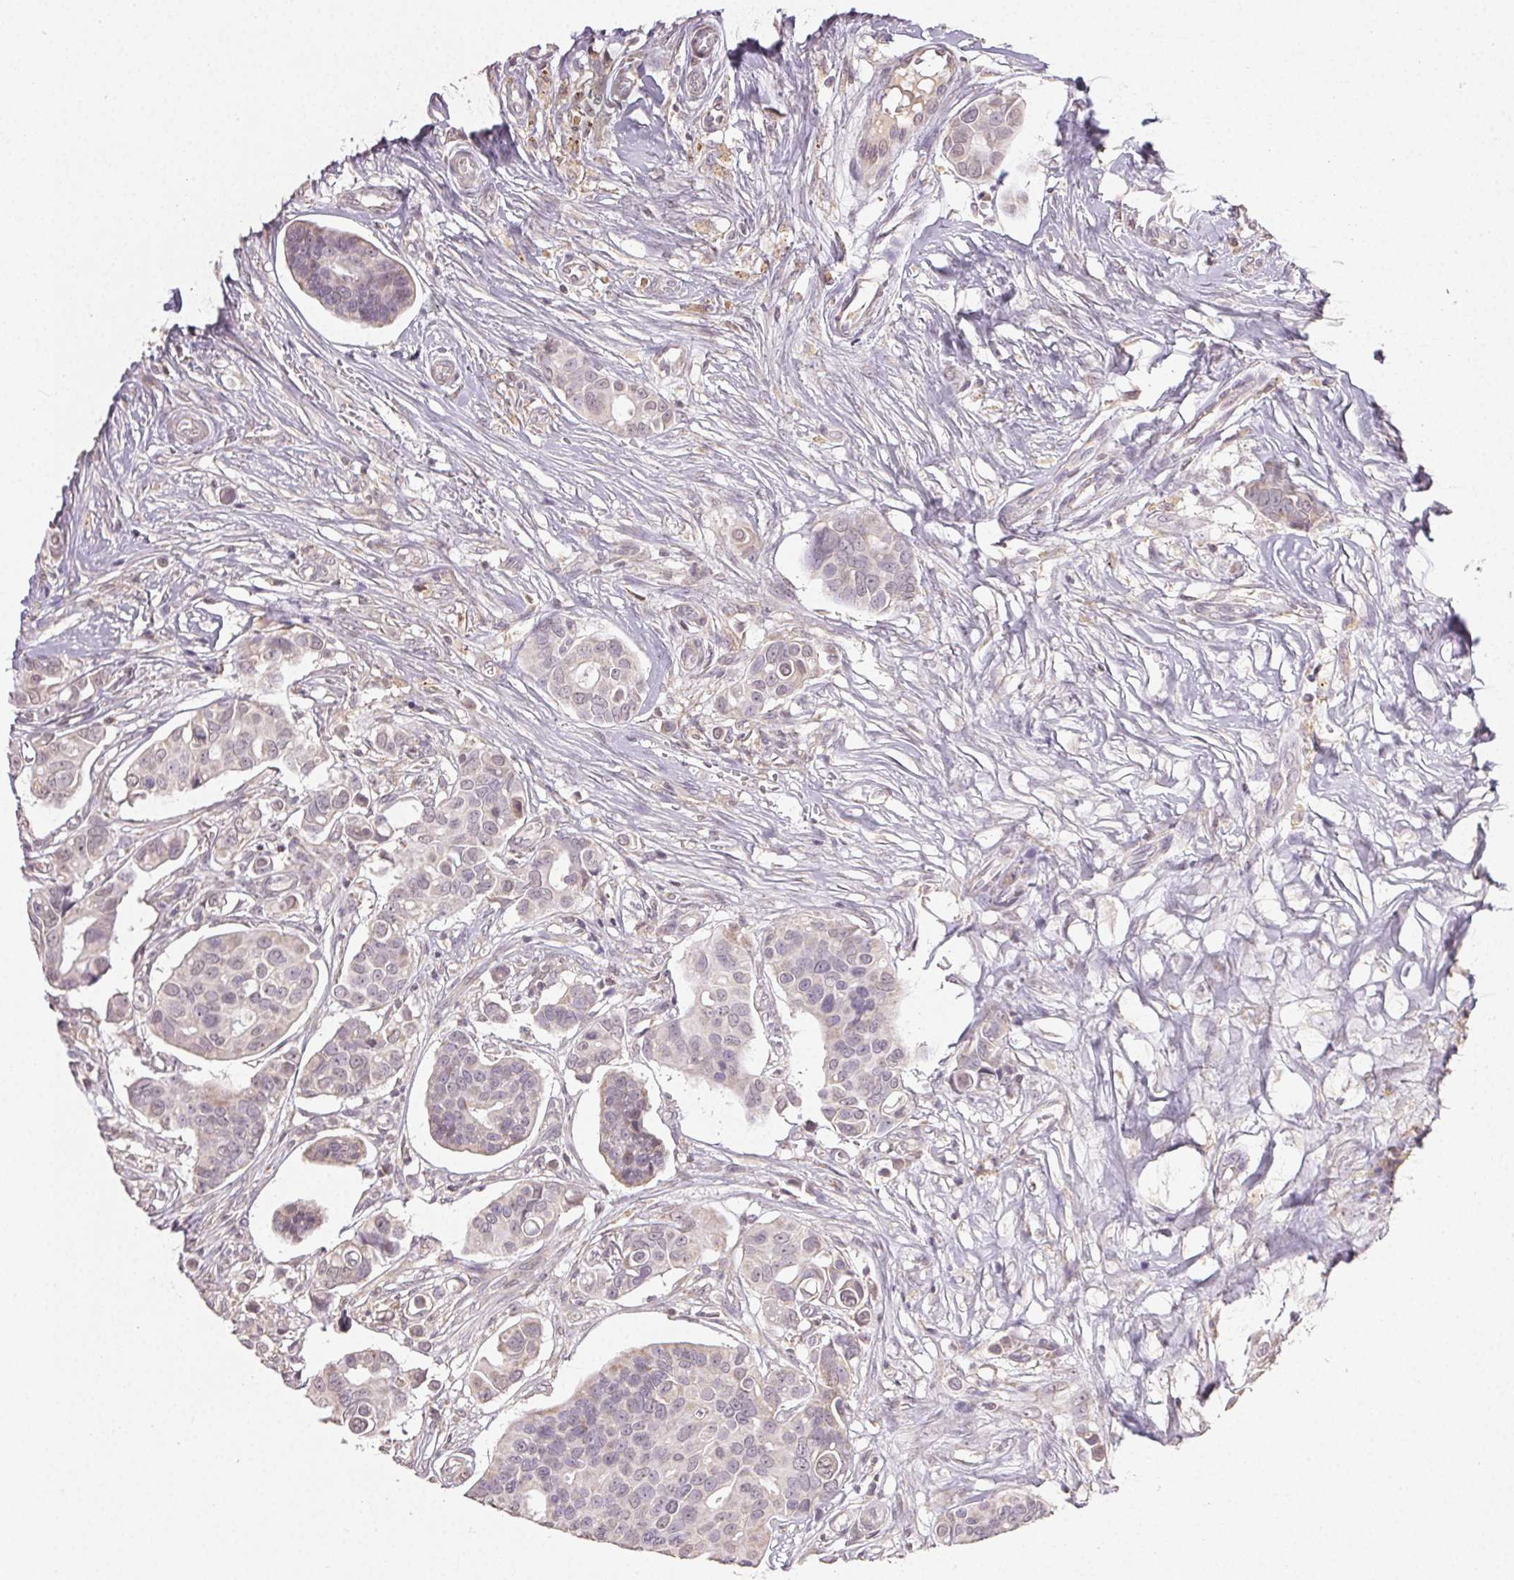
{"staining": {"intensity": "negative", "quantity": "none", "location": "none"}, "tissue": "breast cancer", "cell_type": "Tumor cells", "image_type": "cancer", "snomed": [{"axis": "morphology", "description": "Normal tissue, NOS"}, {"axis": "morphology", "description": "Duct carcinoma"}, {"axis": "topography", "description": "Skin"}, {"axis": "topography", "description": "Breast"}], "caption": "Human invasive ductal carcinoma (breast) stained for a protein using immunohistochemistry exhibits no staining in tumor cells.", "gene": "CLASP1", "patient": {"sex": "female", "age": 54}}